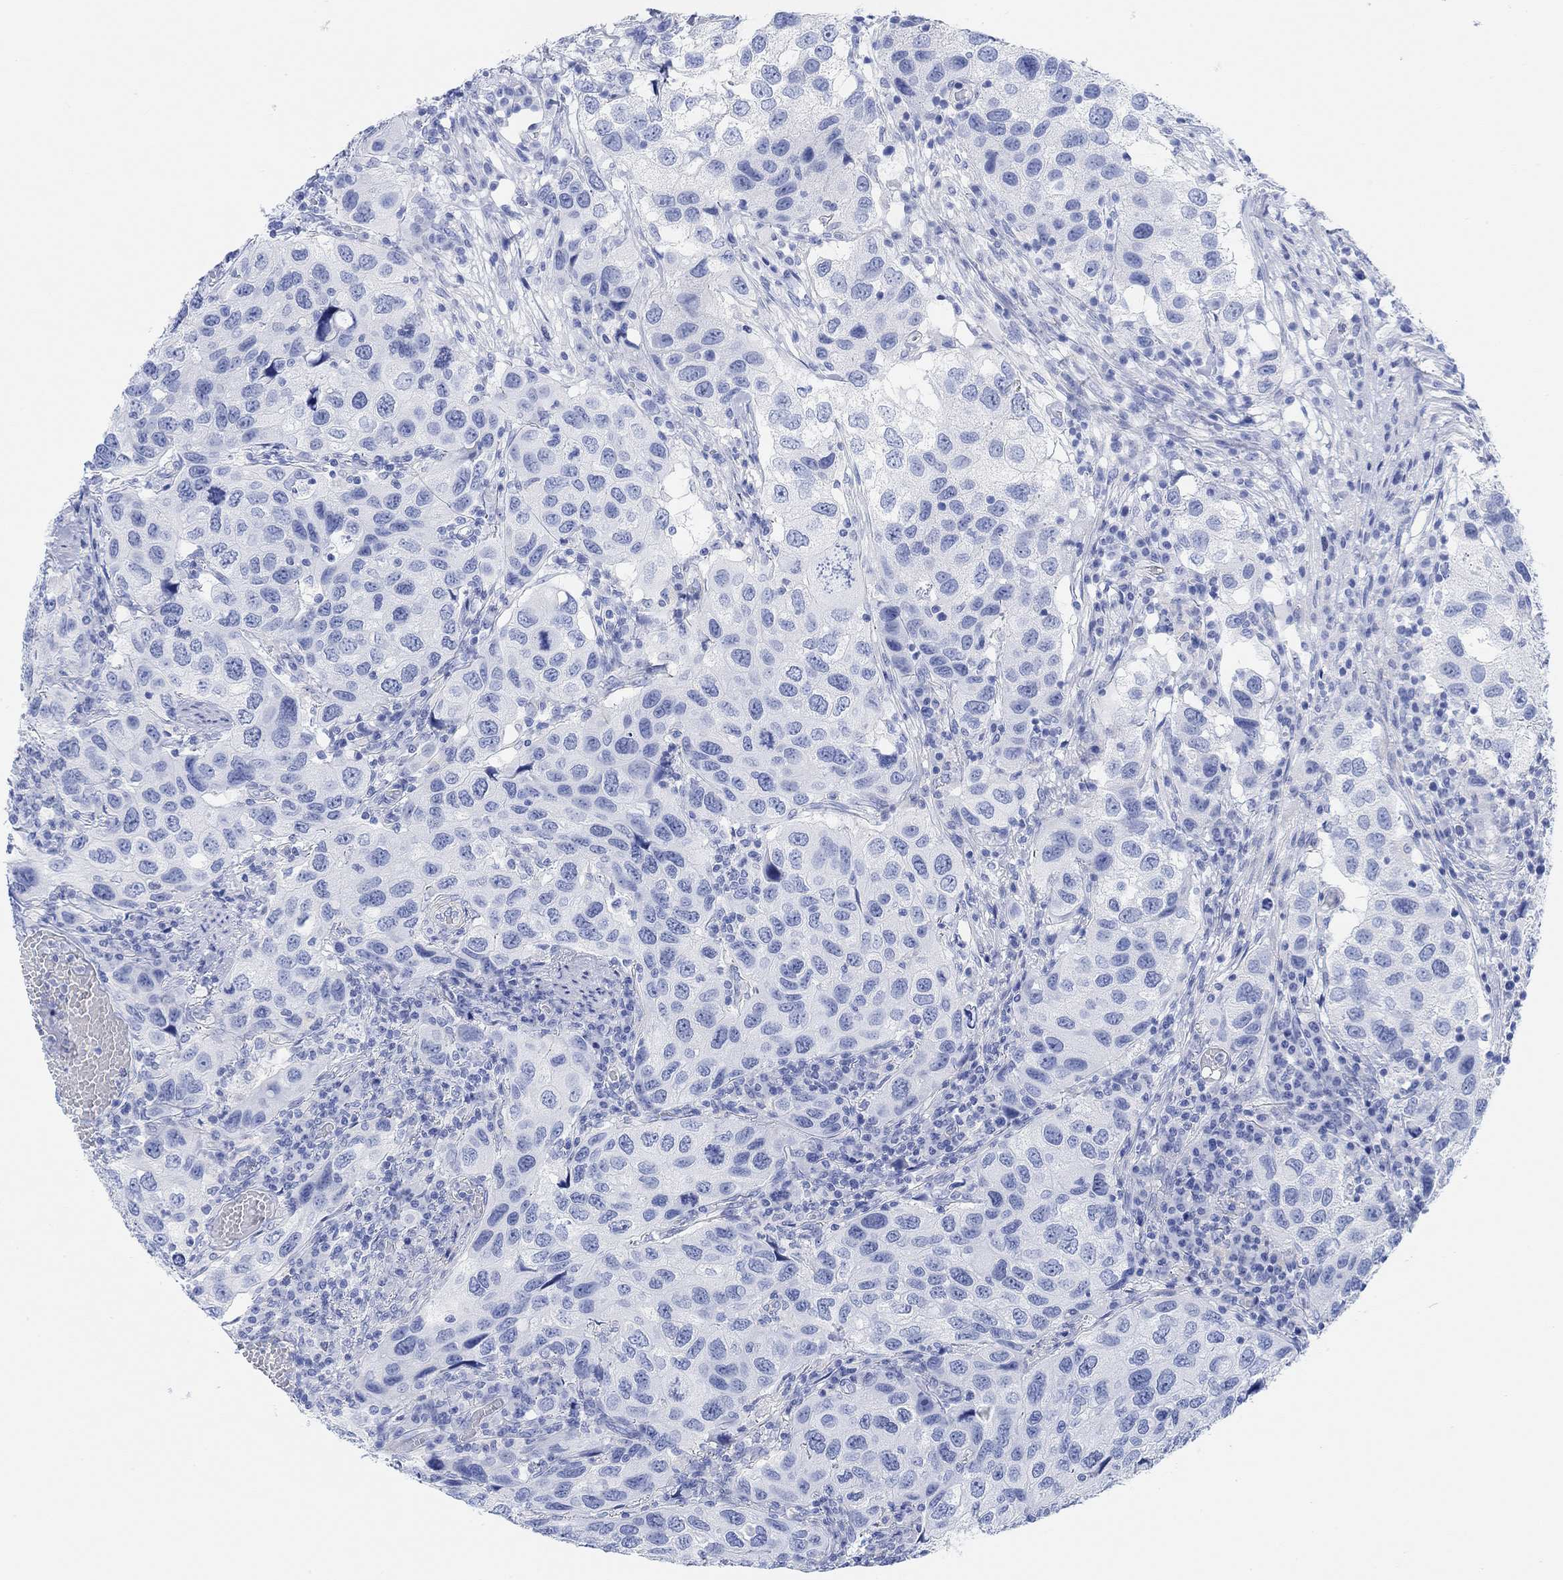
{"staining": {"intensity": "negative", "quantity": "none", "location": "none"}, "tissue": "urothelial cancer", "cell_type": "Tumor cells", "image_type": "cancer", "snomed": [{"axis": "morphology", "description": "Urothelial carcinoma, High grade"}, {"axis": "topography", "description": "Urinary bladder"}], "caption": "Tumor cells are negative for protein expression in human urothelial cancer. The staining is performed using DAB brown chromogen with nuclei counter-stained in using hematoxylin.", "gene": "ANKRD33", "patient": {"sex": "male", "age": 79}}